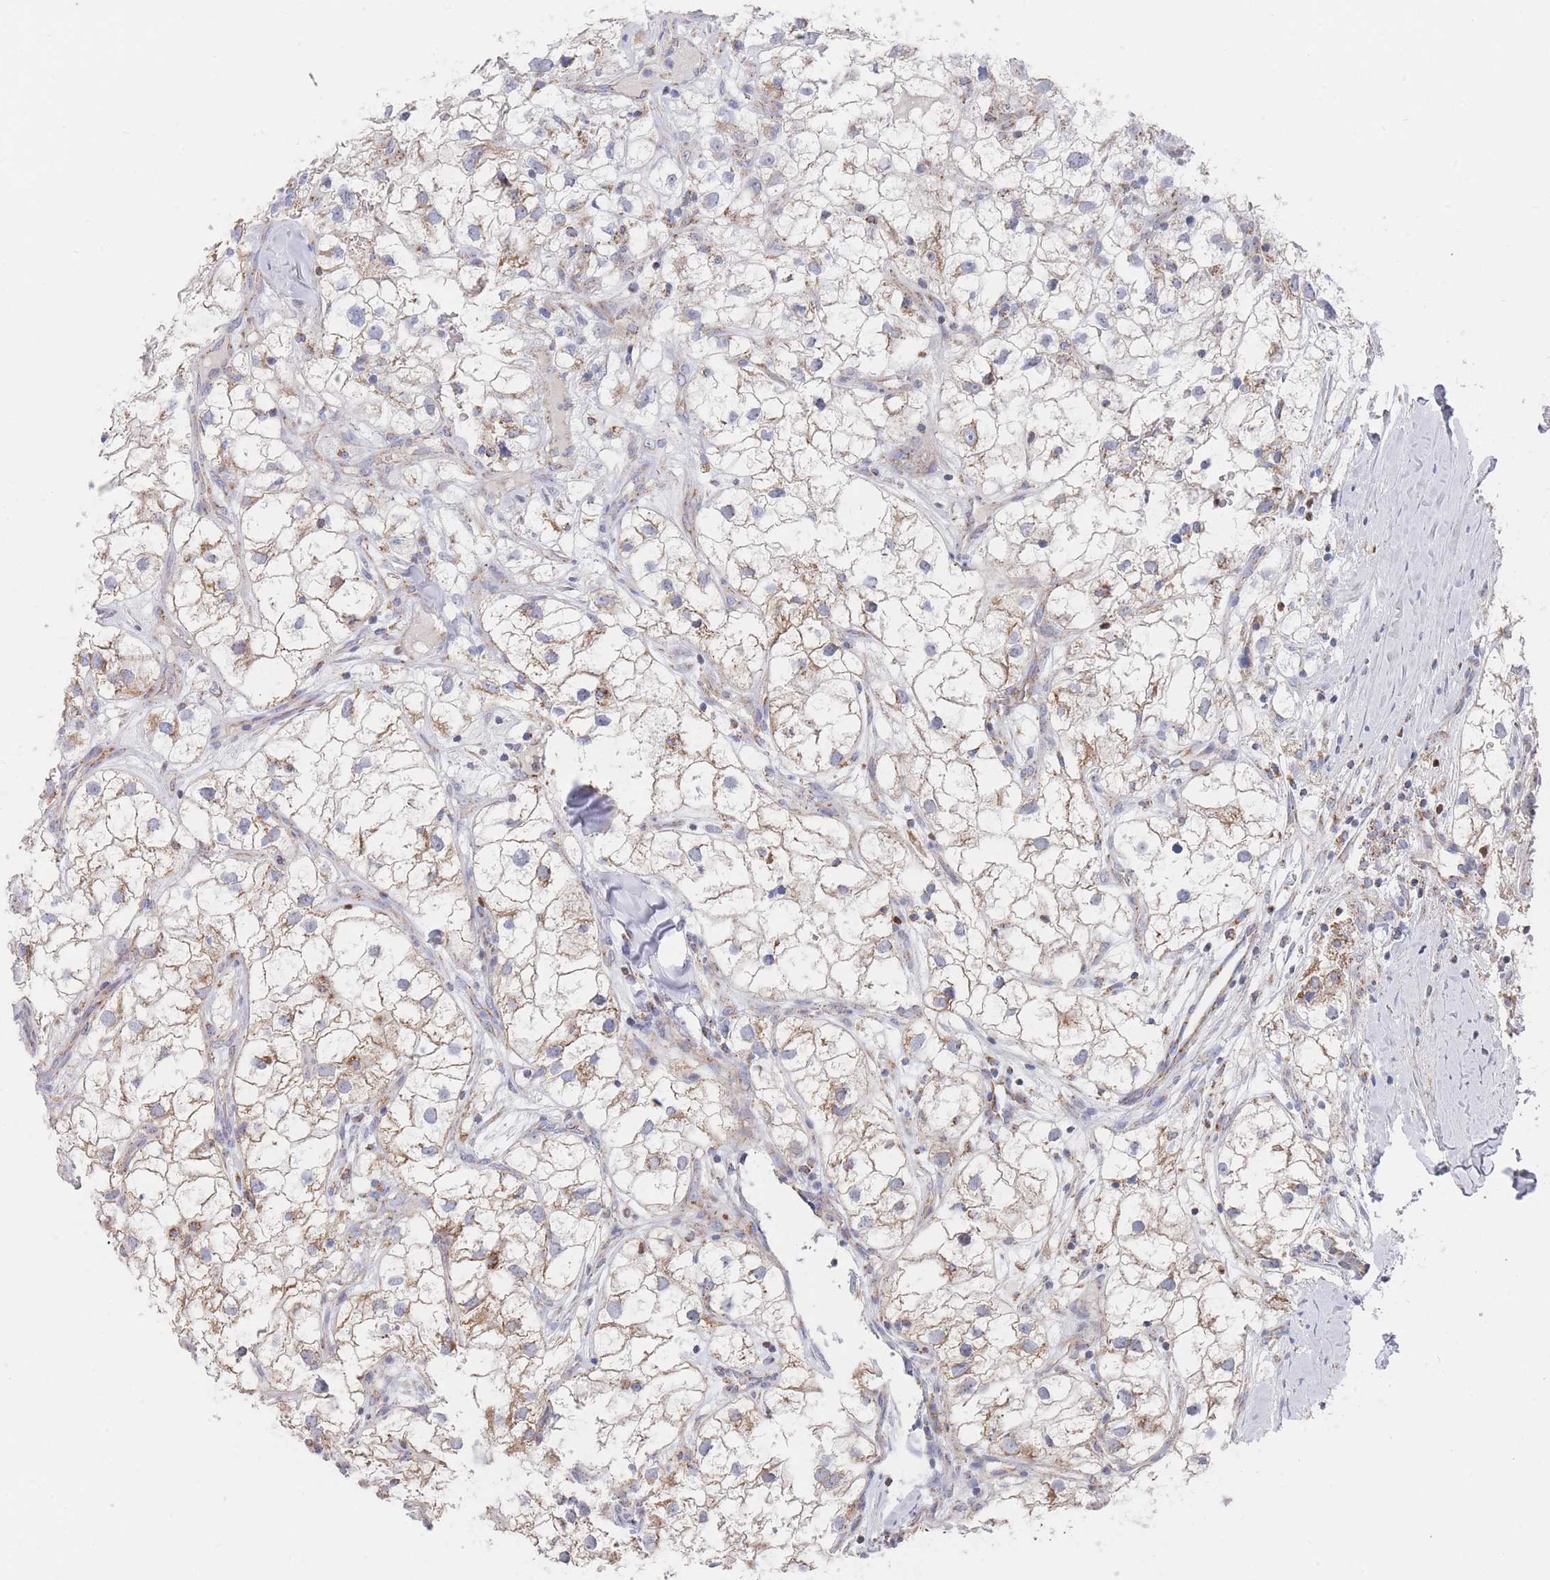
{"staining": {"intensity": "moderate", "quantity": "25%-75%", "location": "cytoplasmic/membranous"}, "tissue": "renal cancer", "cell_type": "Tumor cells", "image_type": "cancer", "snomed": [{"axis": "morphology", "description": "Adenocarcinoma, NOS"}, {"axis": "topography", "description": "Kidney"}], "caption": "The micrograph exhibits a brown stain indicating the presence of a protein in the cytoplasmic/membranous of tumor cells in renal adenocarcinoma.", "gene": "IKZF4", "patient": {"sex": "male", "age": 59}}